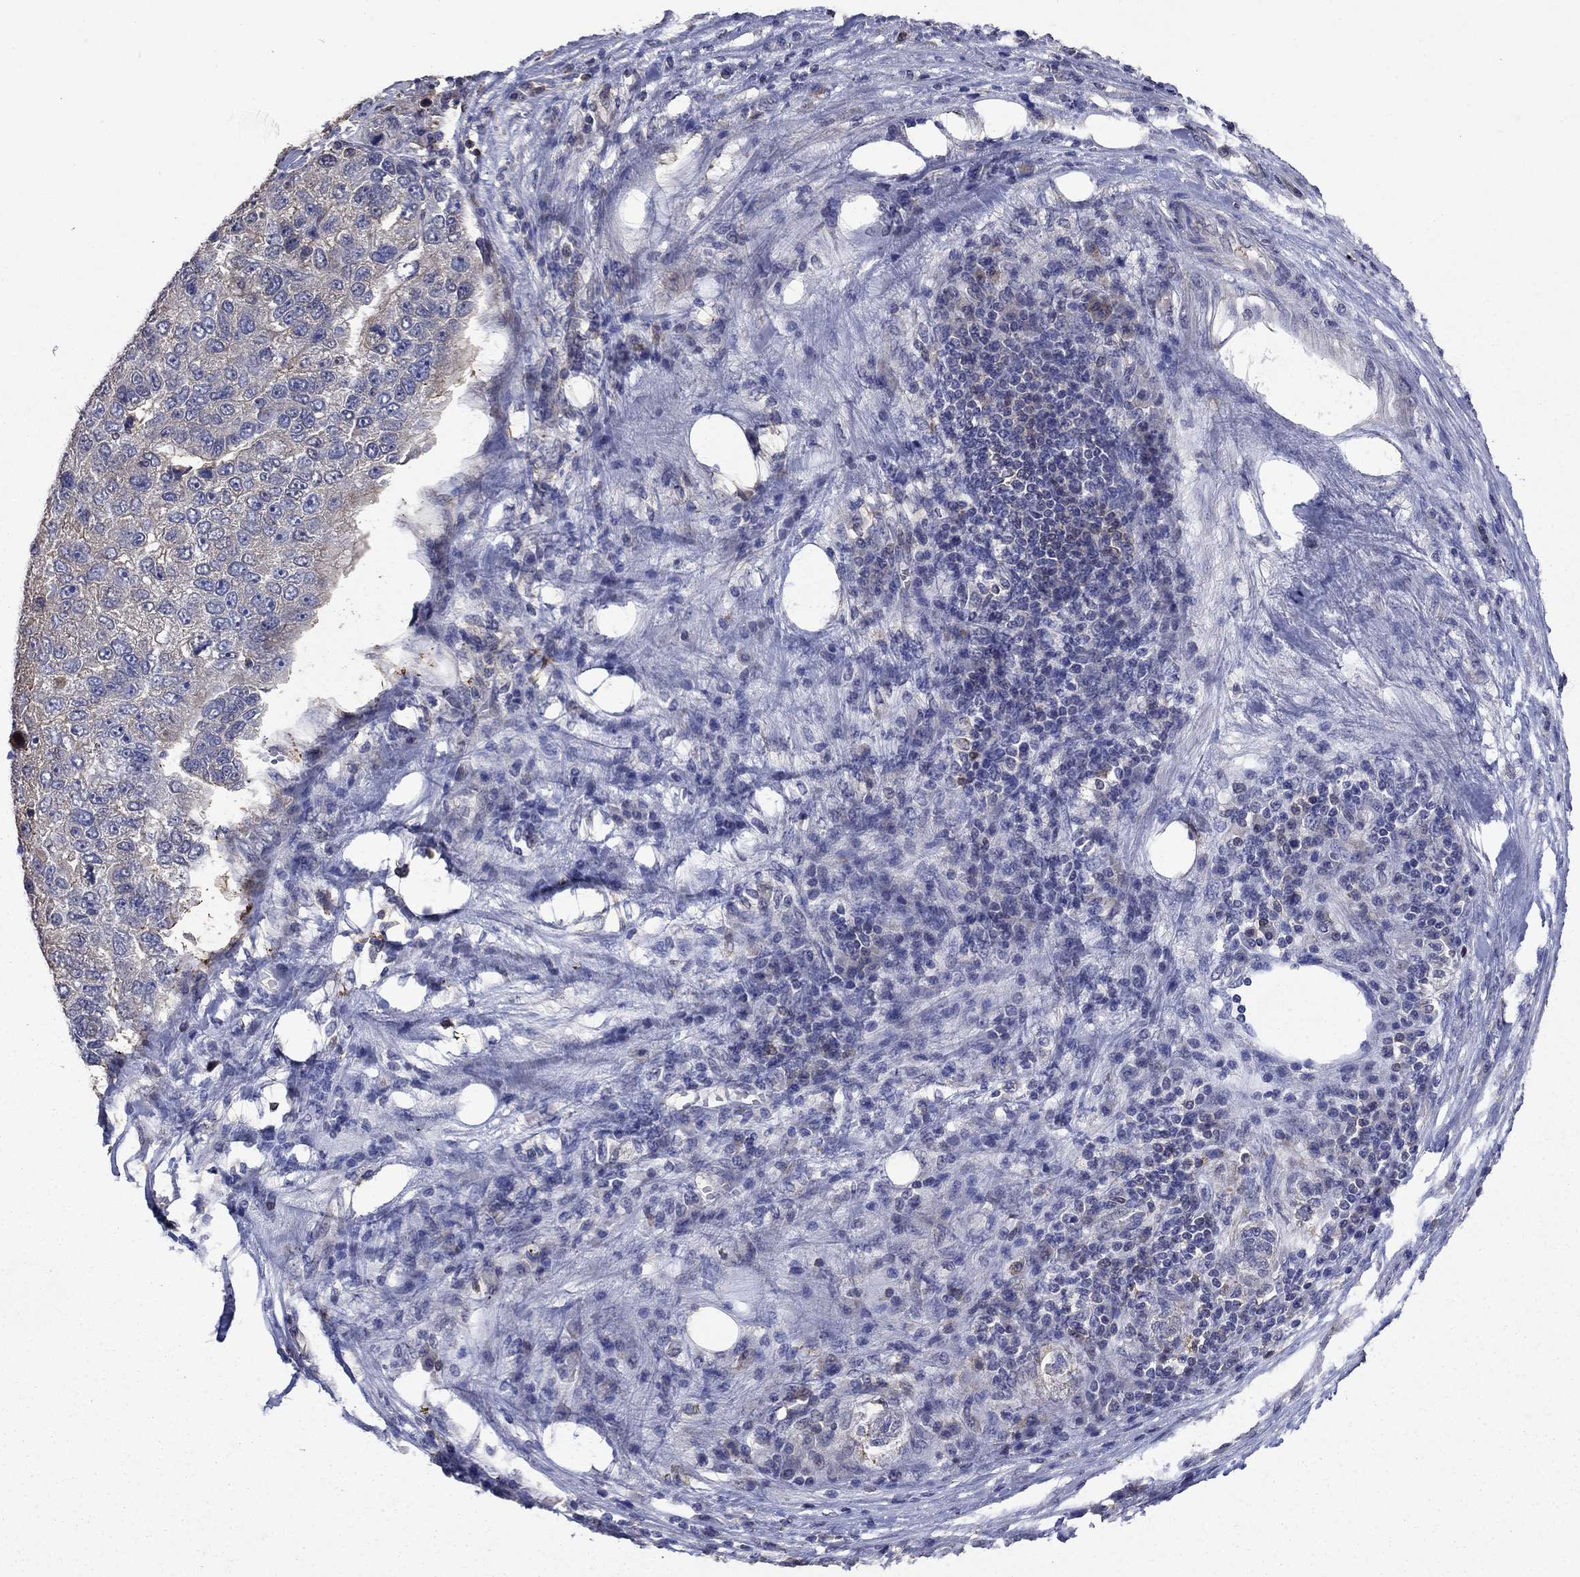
{"staining": {"intensity": "negative", "quantity": "none", "location": "none"}, "tissue": "pancreatic cancer", "cell_type": "Tumor cells", "image_type": "cancer", "snomed": [{"axis": "morphology", "description": "Adenocarcinoma, NOS"}, {"axis": "topography", "description": "Pancreas"}], "caption": "Immunohistochemistry (IHC) of adenocarcinoma (pancreatic) exhibits no positivity in tumor cells.", "gene": "DVL1", "patient": {"sex": "female", "age": 61}}